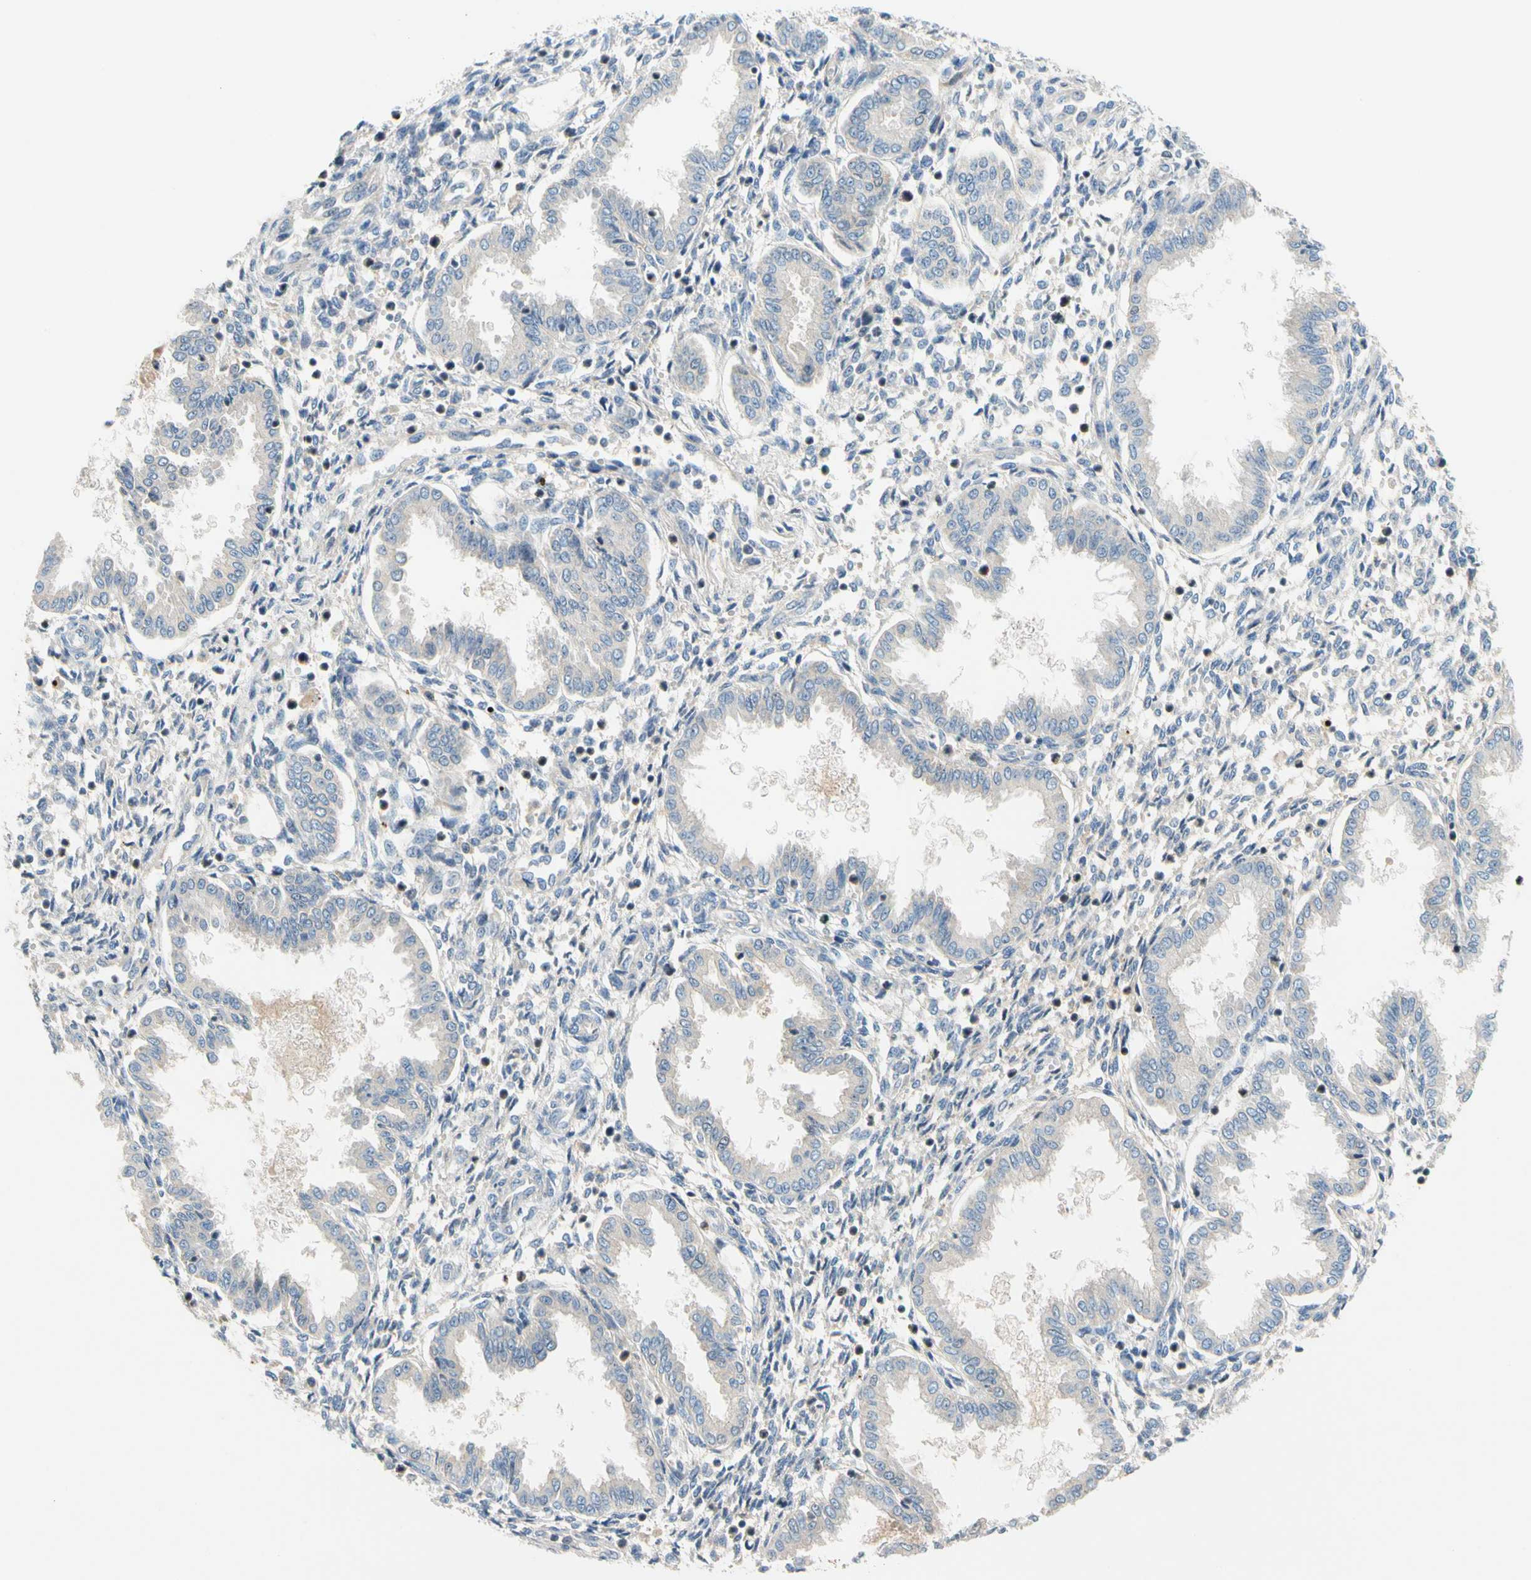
{"staining": {"intensity": "negative", "quantity": "none", "location": "none"}, "tissue": "endometrium", "cell_type": "Cells in endometrial stroma", "image_type": "normal", "snomed": [{"axis": "morphology", "description": "Normal tissue, NOS"}, {"axis": "topography", "description": "Endometrium"}], "caption": "Immunohistochemistry image of unremarkable endometrium: endometrium stained with DAB demonstrates no significant protein expression in cells in endometrial stroma.", "gene": "SP140", "patient": {"sex": "female", "age": 33}}